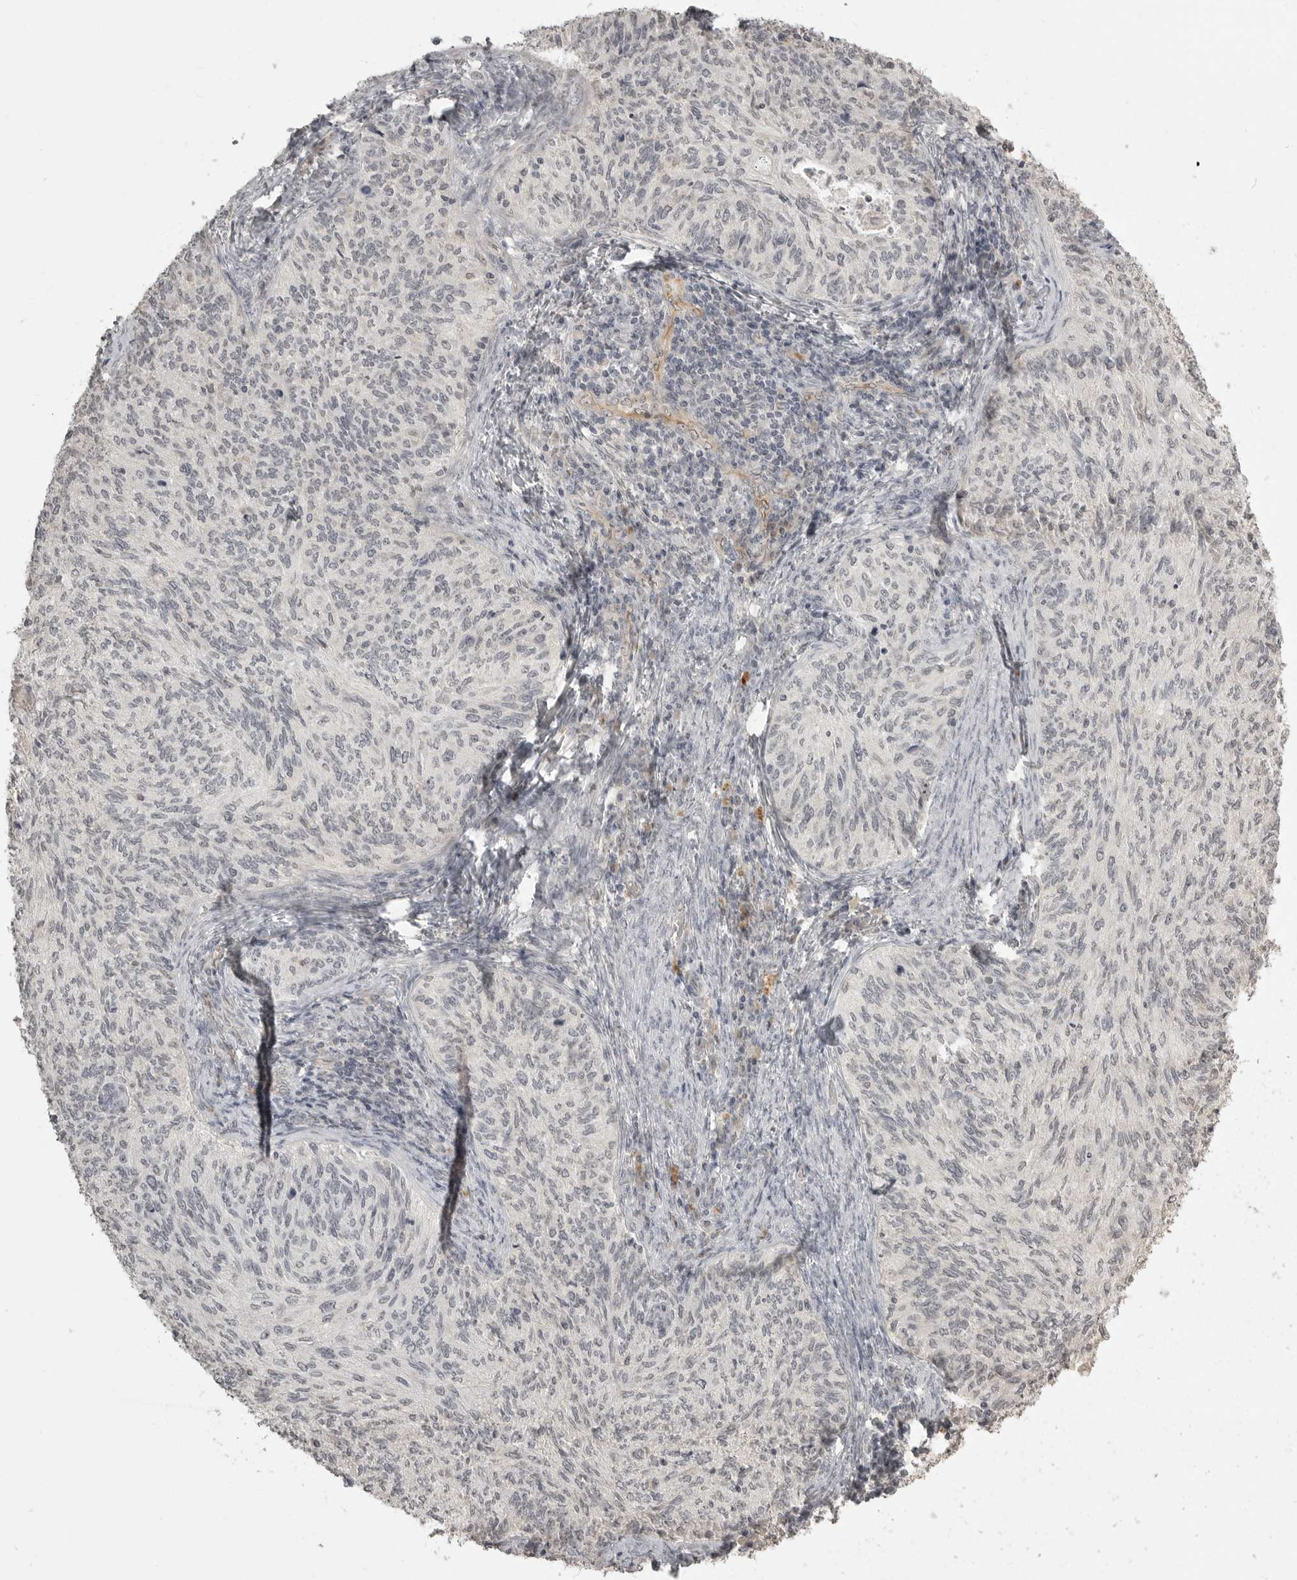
{"staining": {"intensity": "negative", "quantity": "none", "location": "none"}, "tissue": "cervical cancer", "cell_type": "Tumor cells", "image_type": "cancer", "snomed": [{"axis": "morphology", "description": "Squamous cell carcinoma, NOS"}, {"axis": "topography", "description": "Cervix"}], "caption": "Immunohistochemistry (IHC) image of neoplastic tissue: human cervical squamous cell carcinoma stained with DAB (3,3'-diaminobenzidine) displays no significant protein expression in tumor cells.", "gene": "SMG8", "patient": {"sex": "female", "age": 30}}